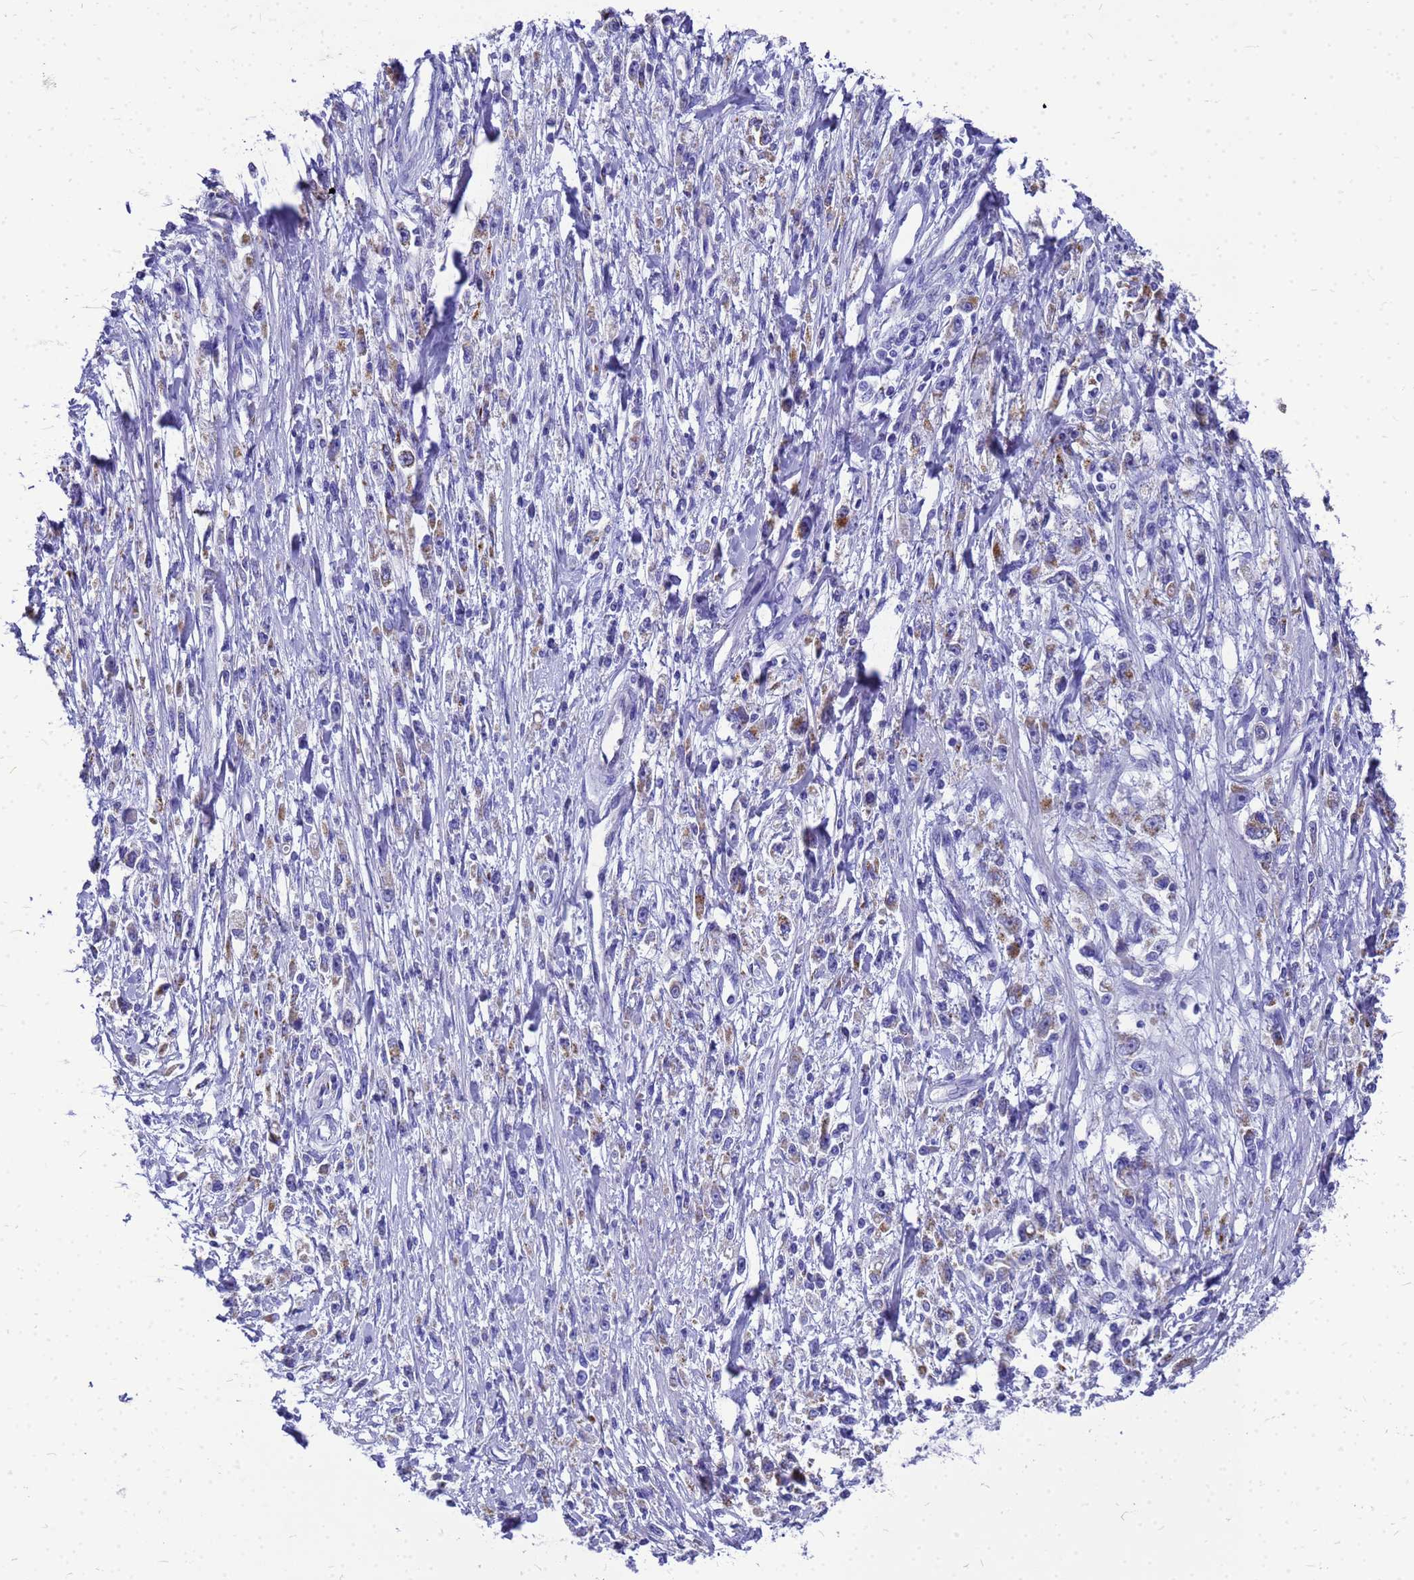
{"staining": {"intensity": "moderate", "quantity": "<25%", "location": "cytoplasmic/membranous"}, "tissue": "stomach cancer", "cell_type": "Tumor cells", "image_type": "cancer", "snomed": [{"axis": "morphology", "description": "Adenocarcinoma, NOS"}, {"axis": "topography", "description": "Stomach"}], "caption": "Stomach adenocarcinoma was stained to show a protein in brown. There is low levels of moderate cytoplasmic/membranous expression in about <25% of tumor cells.", "gene": "OR52E2", "patient": {"sex": "female", "age": 59}}